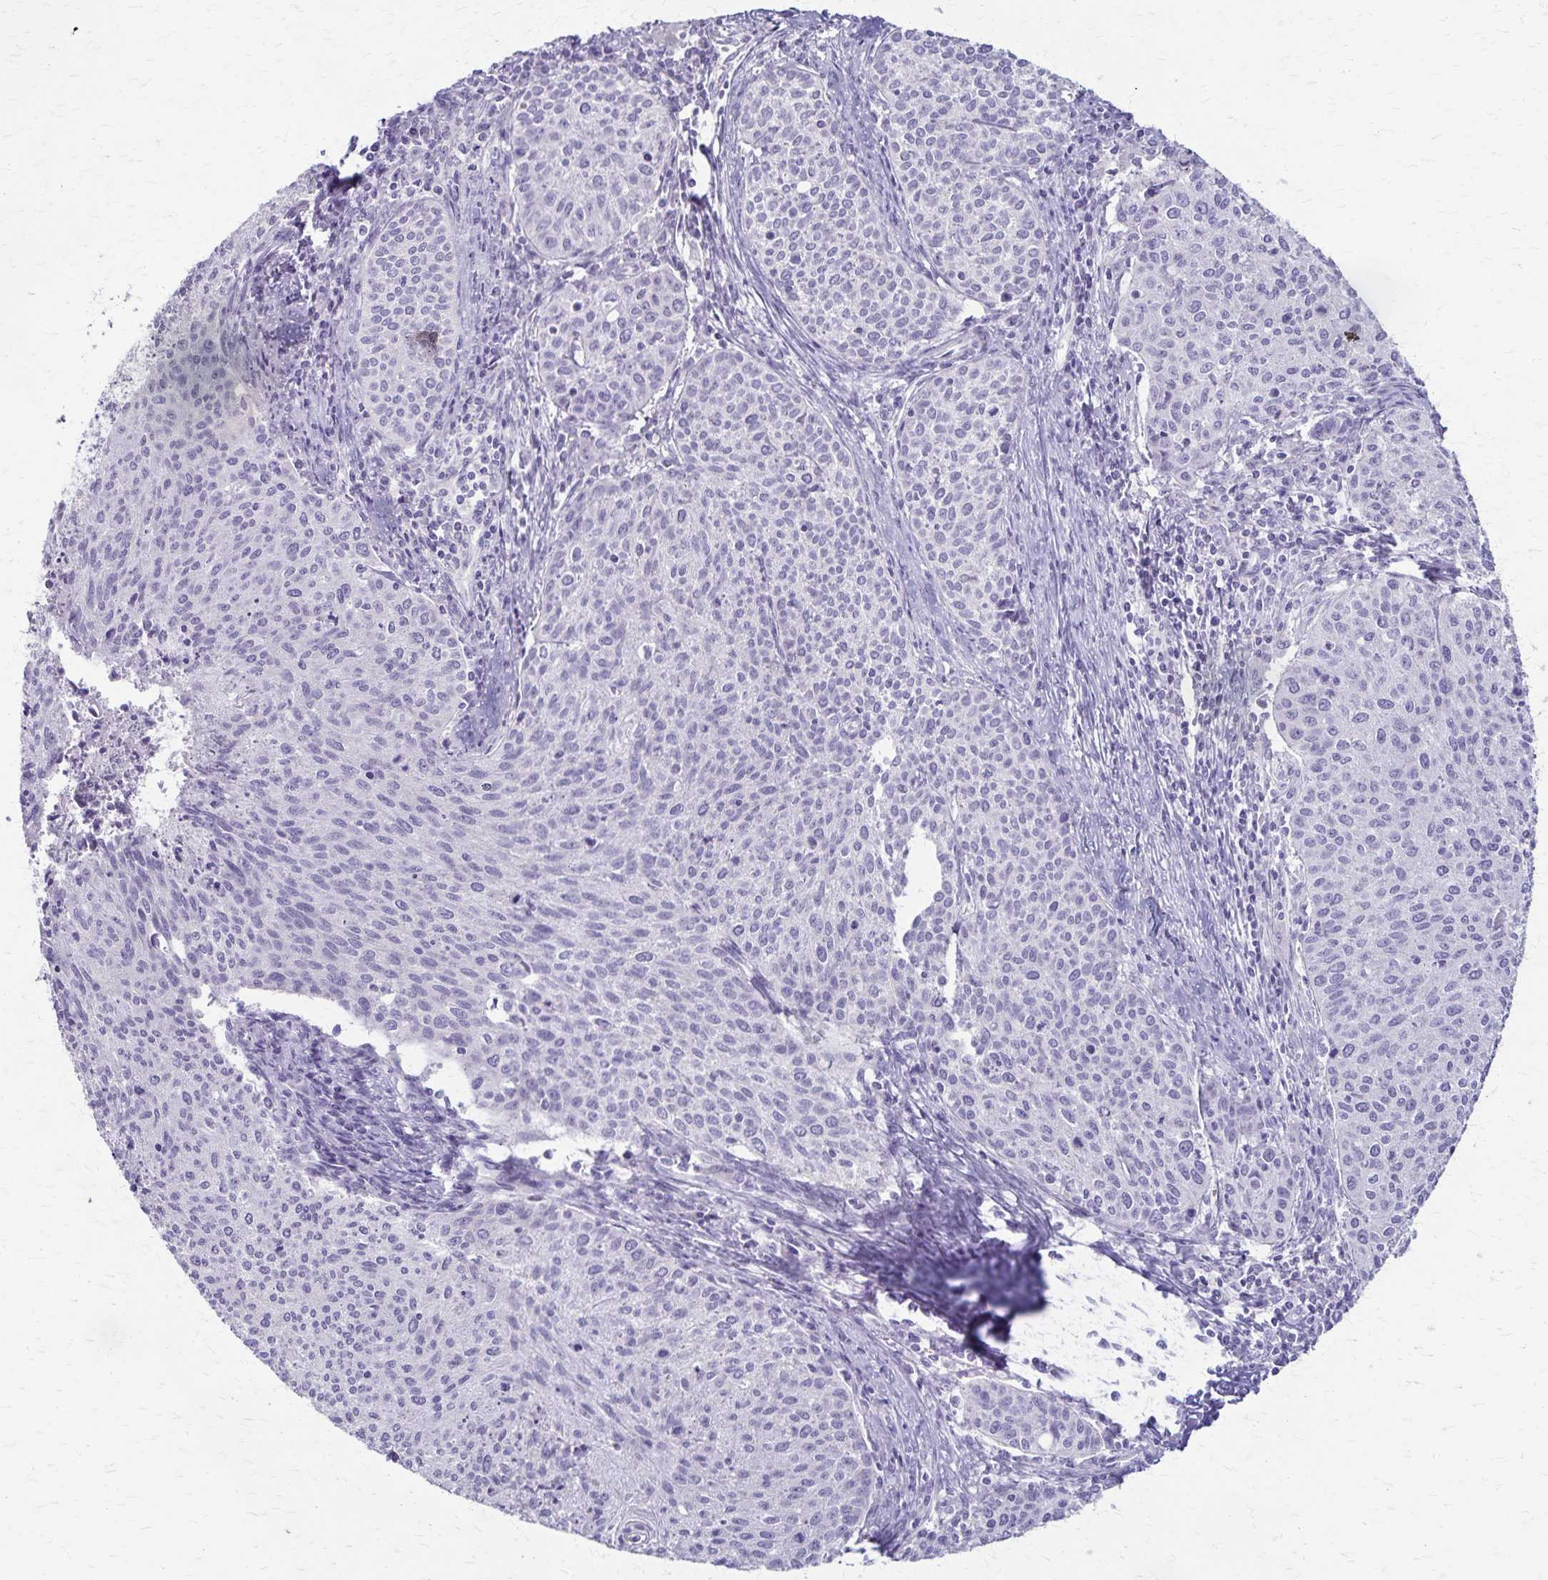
{"staining": {"intensity": "negative", "quantity": "none", "location": "none"}, "tissue": "cervical cancer", "cell_type": "Tumor cells", "image_type": "cancer", "snomed": [{"axis": "morphology", "description": "Squamous cell carcinoma, NOS"}, {"axis": "topography", "description": "Cervix"}], "caption": "This is an immunohistochemistry histopathology image of cervical cancer (squamous cell carcinoma). There is no positivity in tumor cells.", "gene": "RASL10B", "patient": {"sex": "female", "age": 38}}